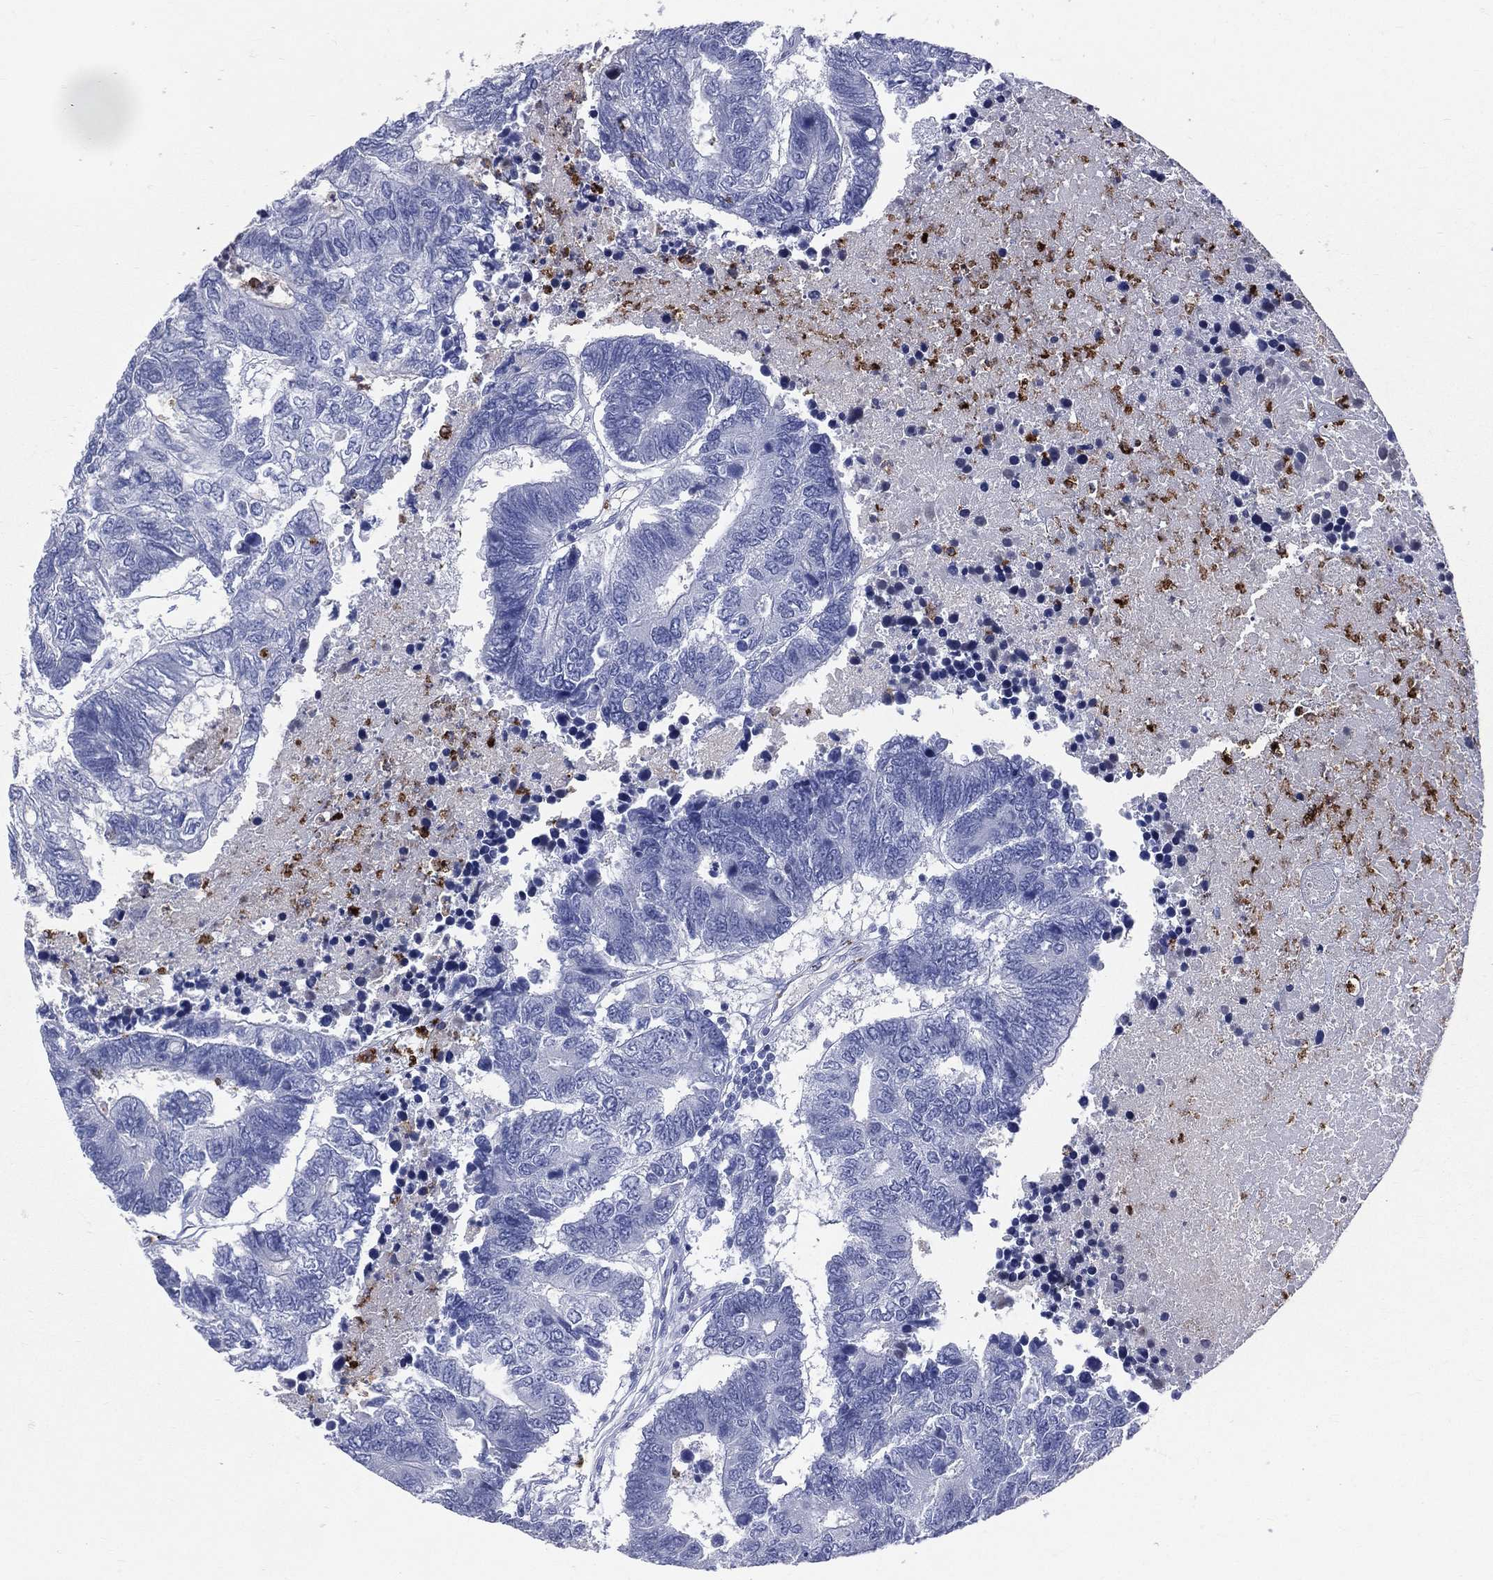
{"staining": {"intensity": "negative", "quantity": "none", "location": "none"}, "tissue": "colorectal cancer", "cell_type": "Tumor cells", "image_type": "cancer", "snomed": [{"axis": "morphology", "description": "Adenocarcinoma, NOS"}, {"axis": "topography", "description": "Colon"}], "caption": "High power microscopy histopathology image of an IHC image of adenocarcinoma (colorectal), revealing no significant positivity in tumor cells.", "gene": "PGLYRP1", "patient": {"sex": "female", "age": 48}}